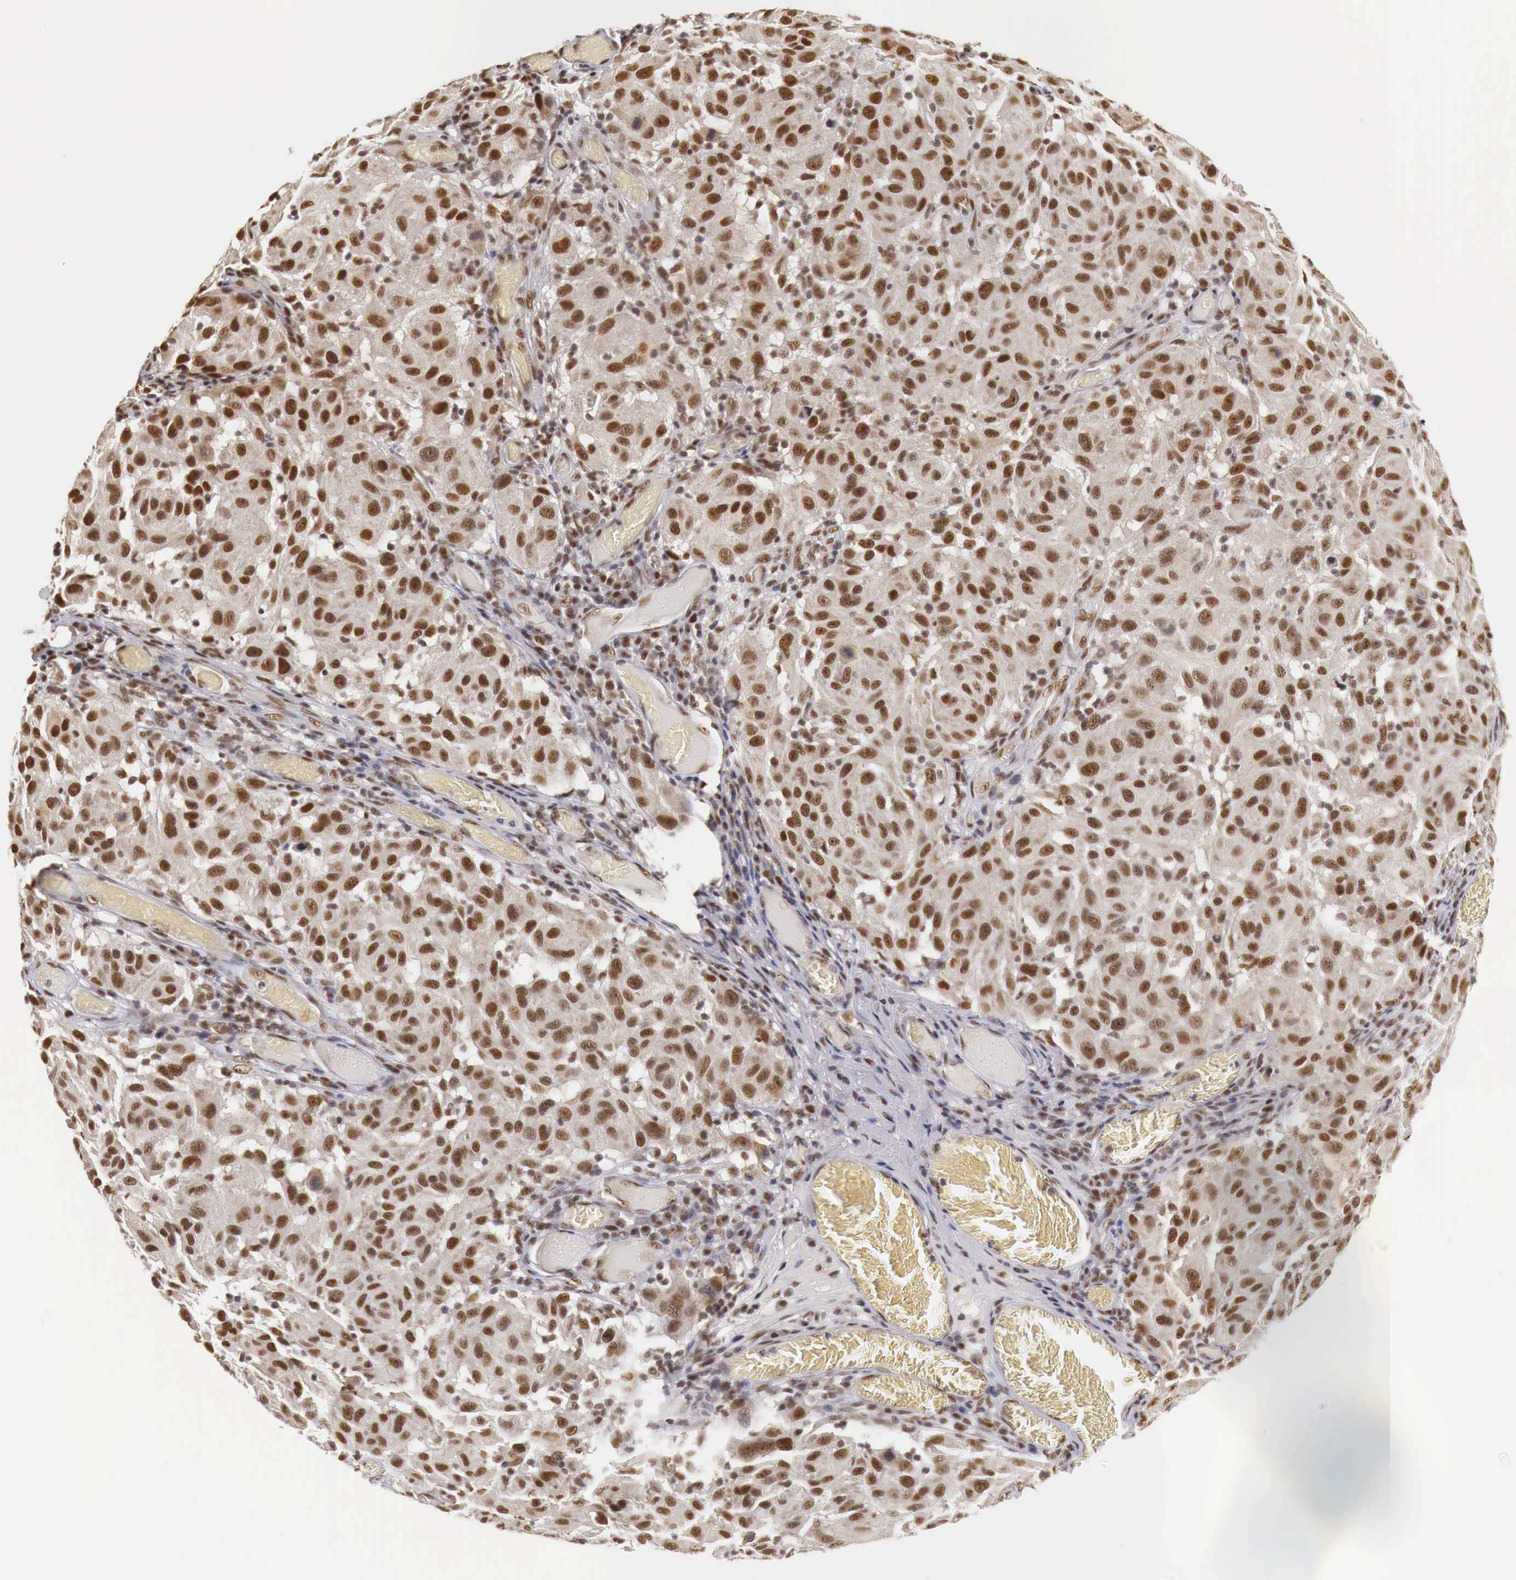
{"staining": {"intensity": "moderate", "quantity": ">75%", "location": "cytoplasmic/membranous,nuclear"}, "tissue": "melanoma", "cell_type": "Tumor cells", "image_type": "cancer", "snomed": [{"axis": "morphology", "description": "Malignant melanoma, NOS"}, {"axis": "topography", "description": "Skin"}], "caption": "Malignant melanoma stained for a protein (brown) reveals moderate cytoplasmic/membranous and nuclear positive expression in about >75% of tumor cells.", "gene": "GPKOW", "patient": {"sex": "female", "age": 77}}